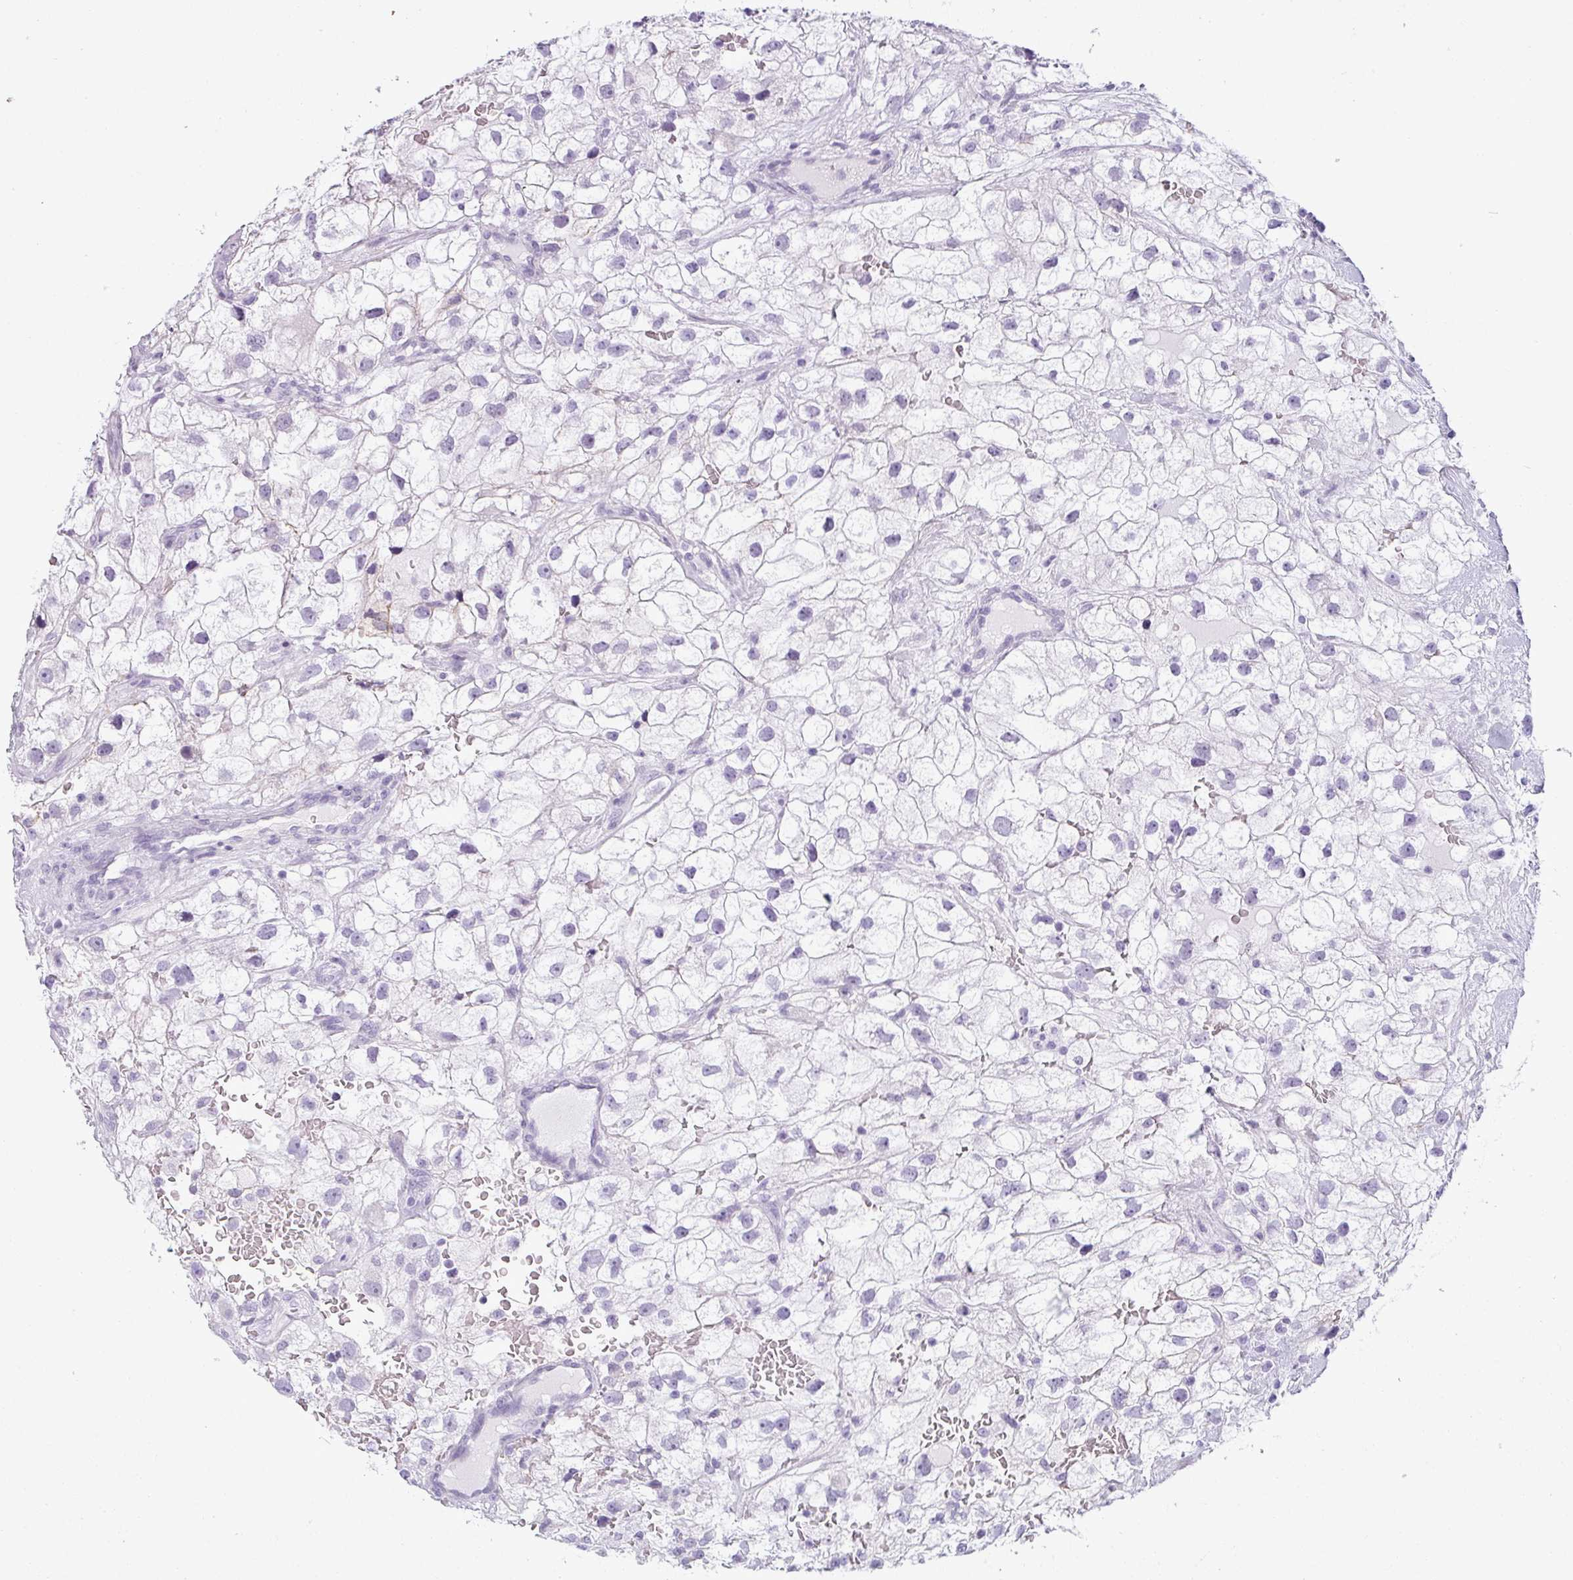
{"staining": {"intensity": "negative", "quantity": "none", "location": "none"}, "tissue": "renal cancer", "cell_type": "Tumor cells", "image_type": "cancer", "snomed": [{"axis": "morphology", "description": "Adenocarcinoma, NOS"}, {"axis": "topography", "description": "Kidney"}], "caption": "High power microscopy photomicrograph of an immunohistochemistry image of adenocarcinoma (renal), revealing no significant expression in tumor cells.", "gene": "CDH16", "patient": {"sex": "male", "age": 59}}